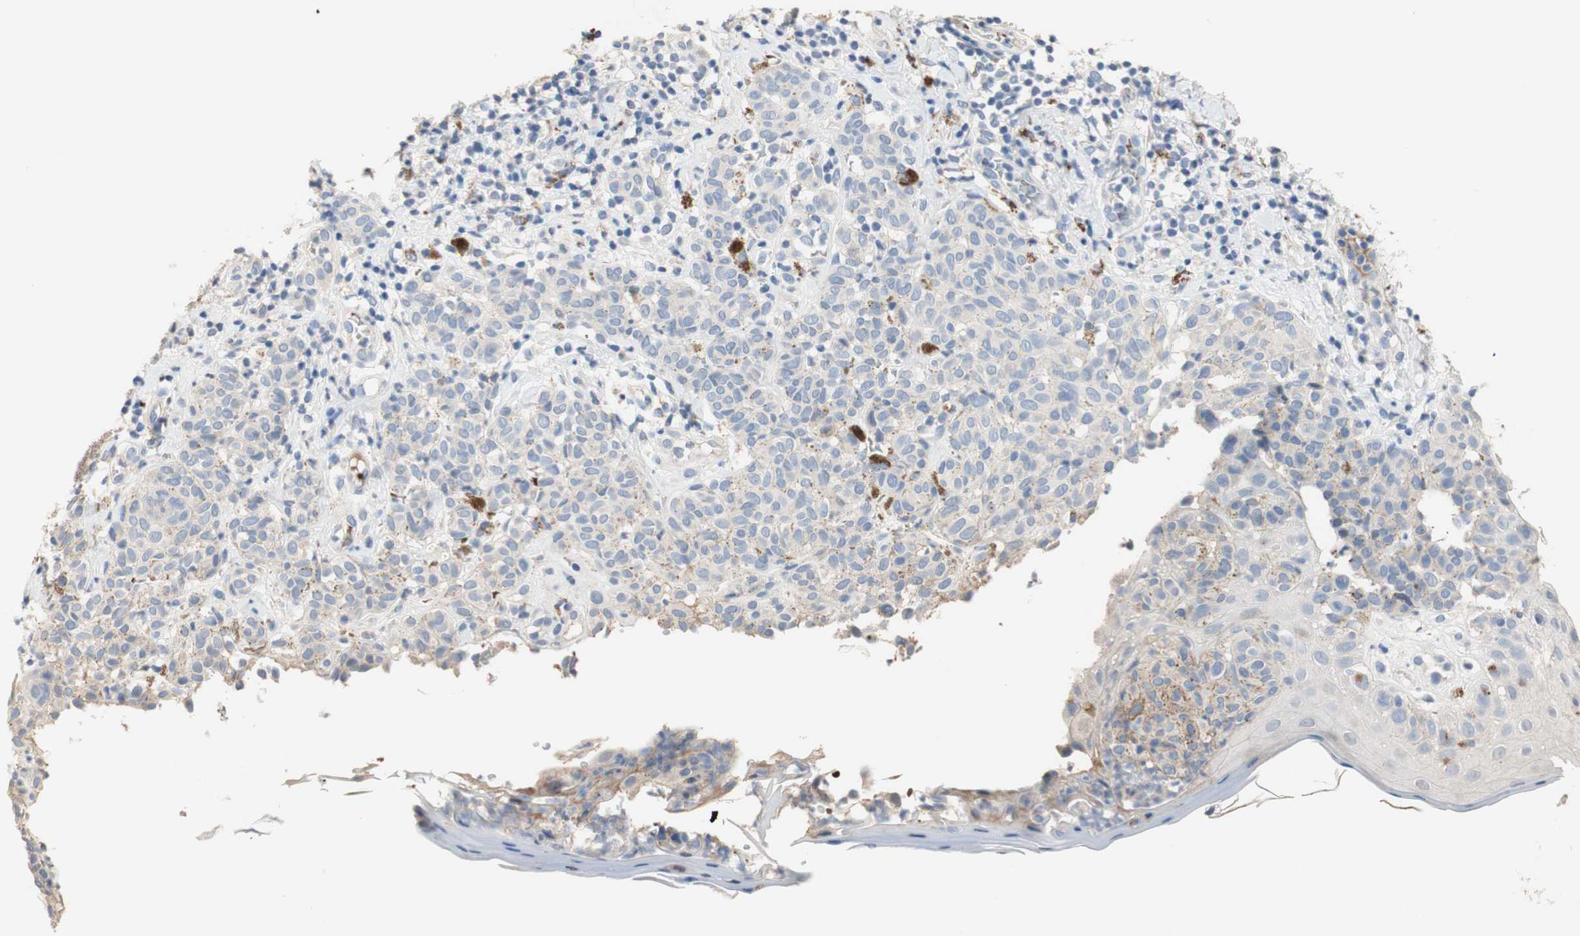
{"staining": {"intensity": "negative", "quantity": "none", "location": "none"}, "tissue": "melanoma", "cell_type": "Tumor cells", "image_type": "cancer", "snomed": [{"axis": "morphology", "description": "Malignant melanoma, NOS"}, {"axis": "topography", "description": "Skin"}], "caption": "Immunohistochemistry of melanoma shows no staining in tumor cells. The staining was performed using DAB (3,3'-diaminobenzidine) to visualize the protein expression in brown, while the nuclei were stained in blue with hematoxylin (Magnification: 20x).", "gene": "CDON", "patient": {"sex": "male", "age": 64}}